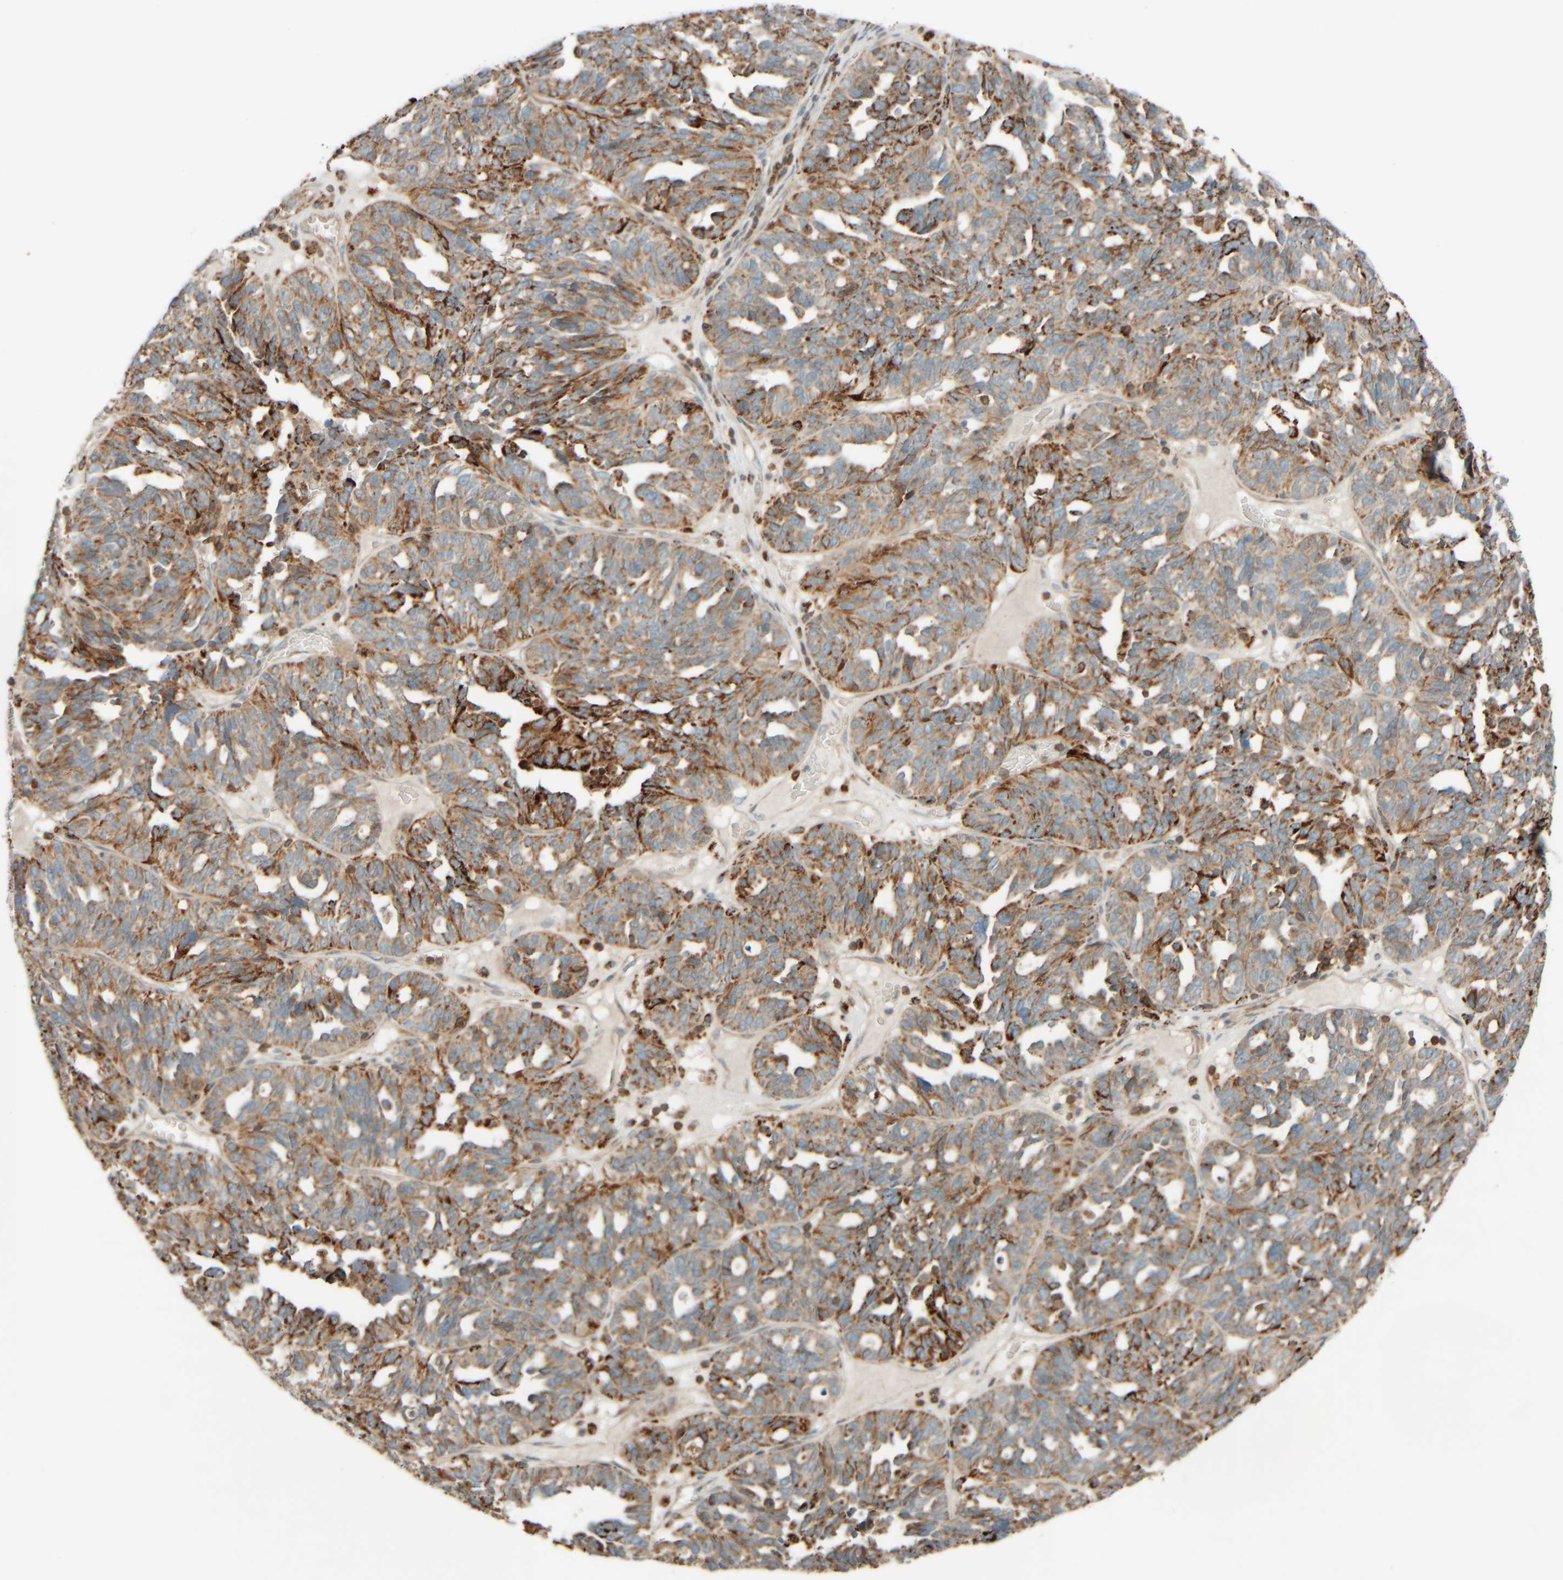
{"staining": {"intensity": "moderate", "quantity": ">75%", "location": "cytoplasmic/membranous"}, "tissue": "ovarian cancer", "cell_type": "Tumor cells", "image_type": "cancer", "snomed": [{"axis": "morphology", "description": "Cystadenocarcinoma, serous, NOS"}, {"axis": "topography", "description": "Ovary"}], "caption": "Ovarian serous cystadenocarcinoma stained for a protein (brown) shows moderate cytoplasmic/membranous positive expression in approximately >75% of tumor cells.", "gene": "SPAG5", "patient": {"sex": "female", "age": 59}}